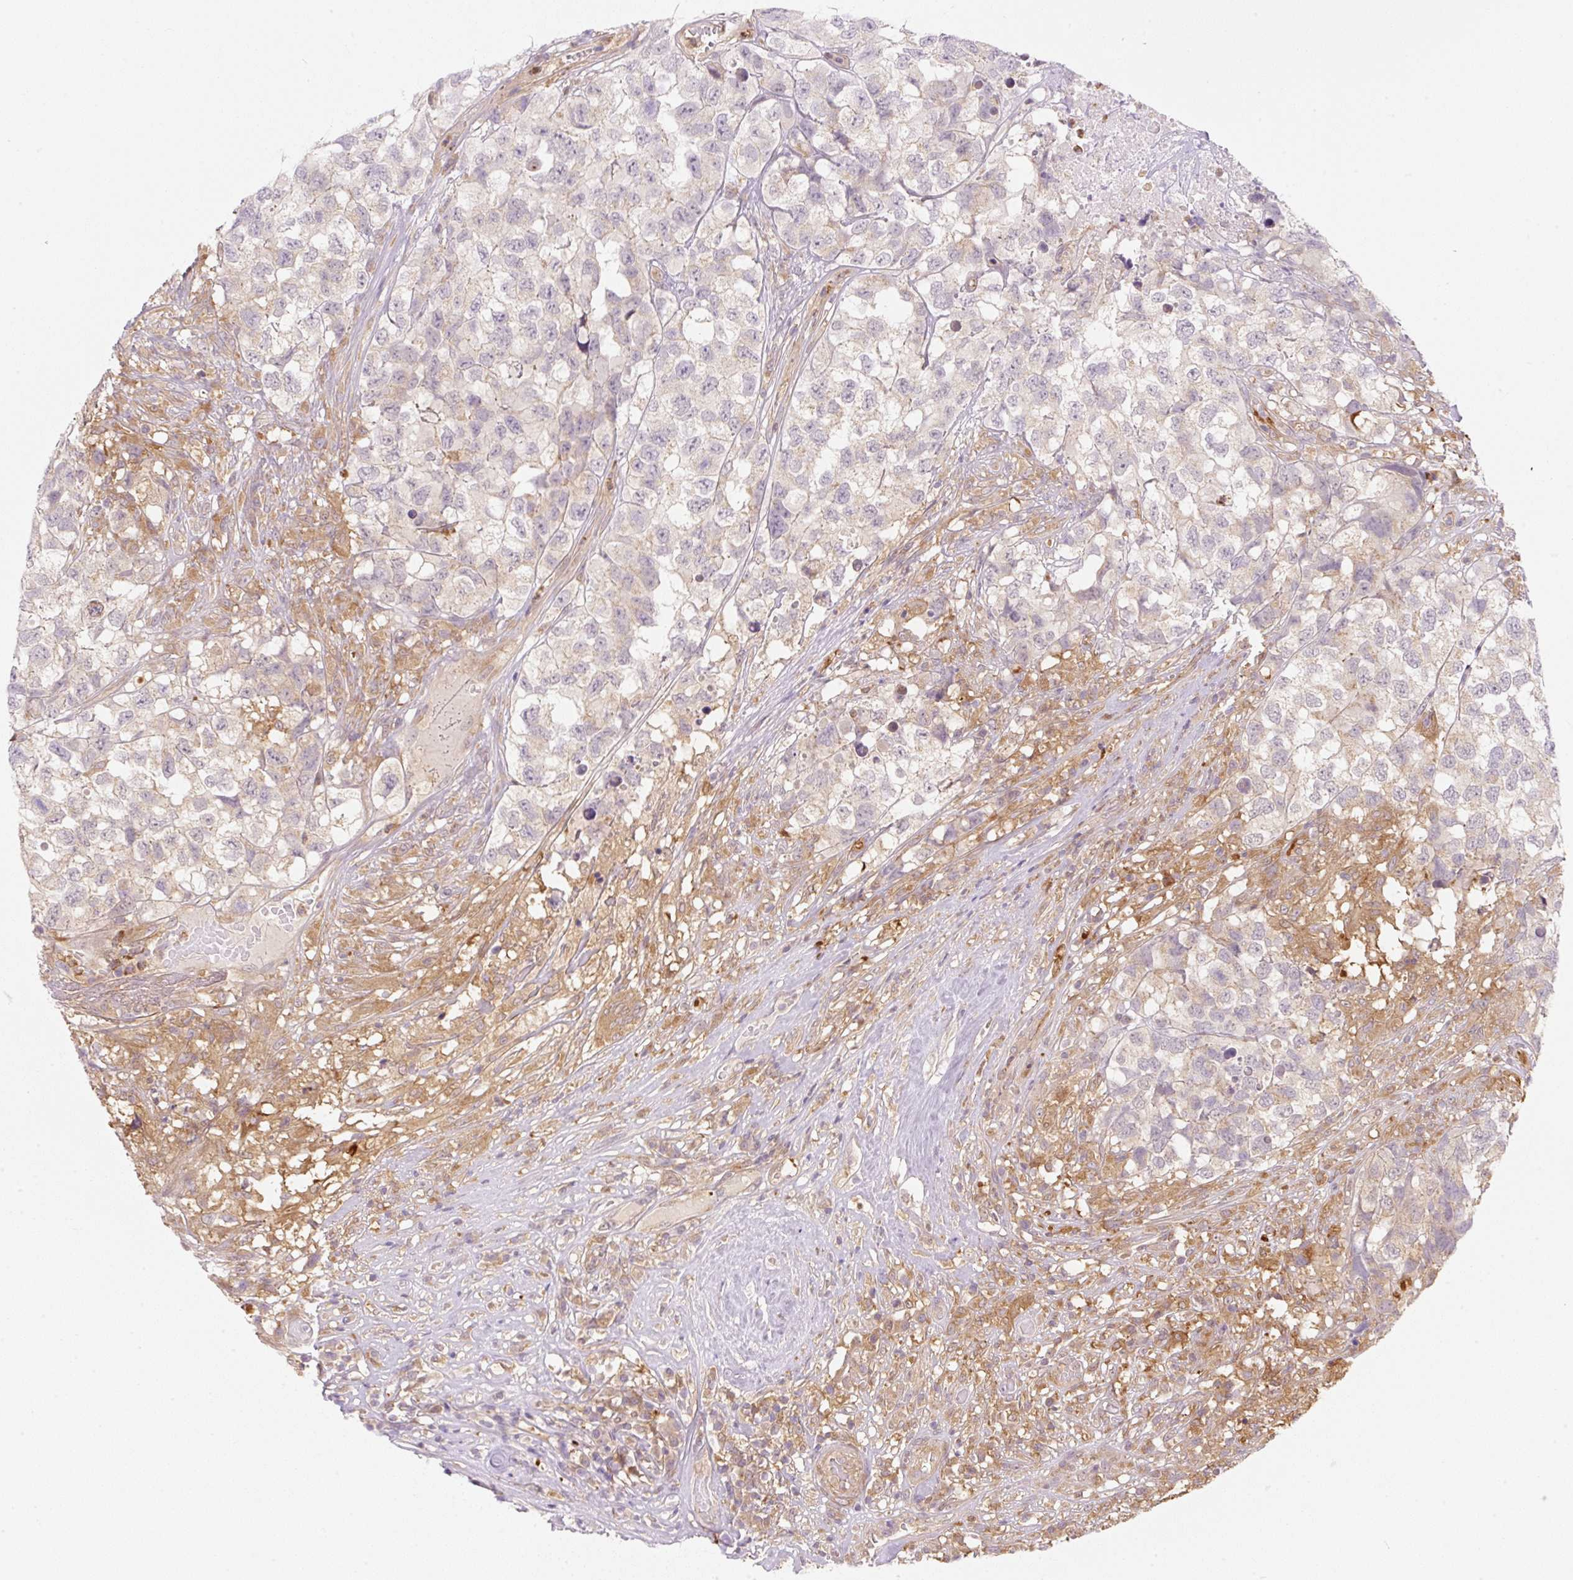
{"staining": {"intensity": "weak", "quantity": "<25%", "location": "cytoplasmic/membranous"}, "tissue": "testis cancer", "cell_type": "Tumor cells", "image_type": "cancer", "snomed": [{"axis": "morphology", "description": "Carcinoma, Embryonal, NOS"}, {"axis": "topography", "description": "Testis"}], "caption": "Protein analysis of testis cancer (embryonal carcinoma) shows no significant positivity in tumor cells.", "gene": "OMA1", "patient": {"sex": "male", "age": 83}}